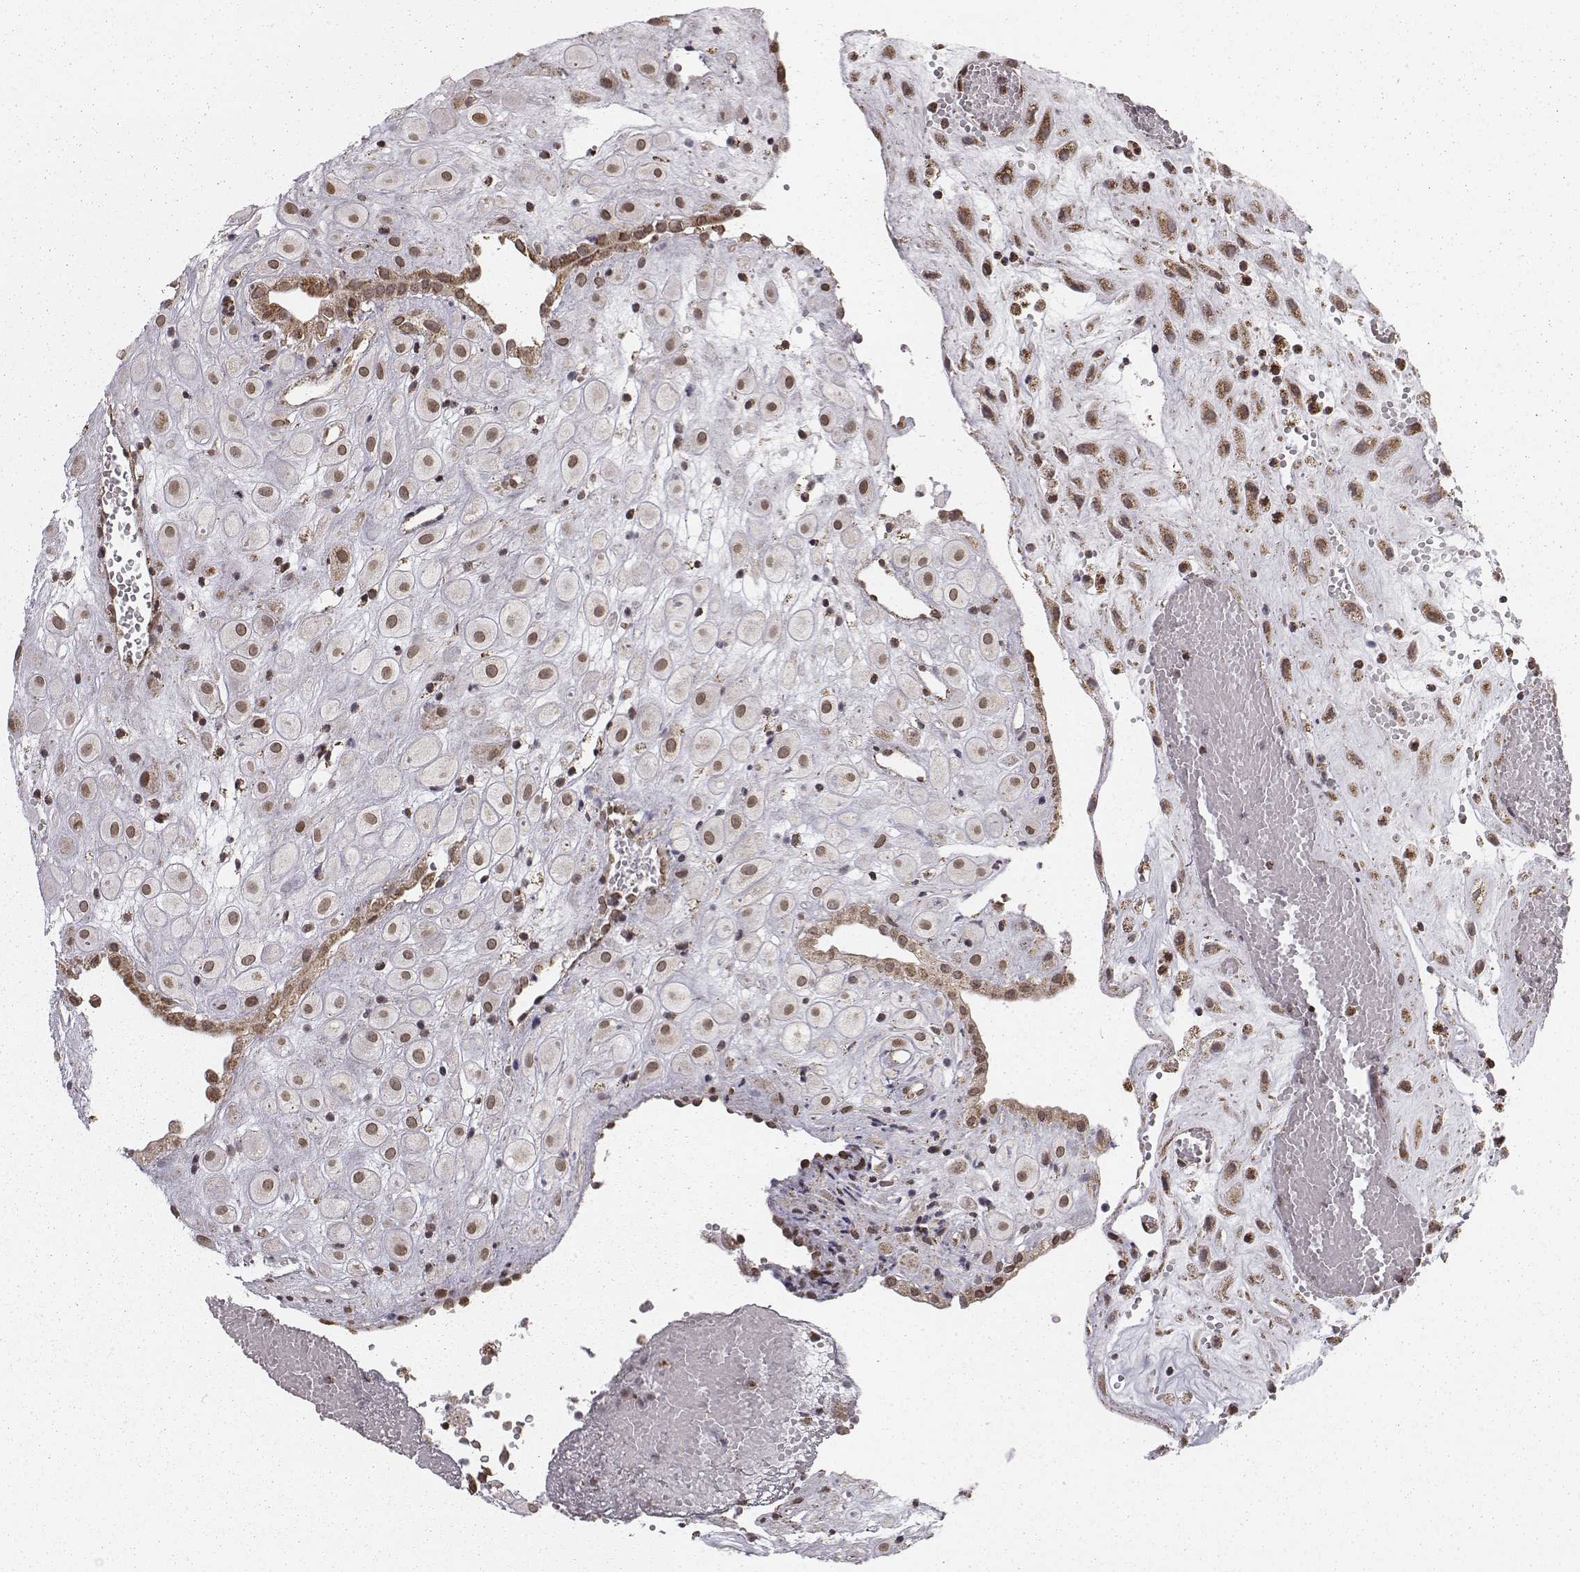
{"staining": {"intensity": "moderate", "quantity": "25%-75%", "location": "cytoplasmic/membranous,nuclear"}, "tissue": "placenta", "cell_type": "Decidual cells", "image_type": "normal", "snomed": [{"axis": "morphology", "description": "Normal tissue, NOS"}, {"axis": "topography", "description": "Placenta"}], "caption": "High-magnification brightfield microscopy of unremarkable placenta stained with DAB (brown) and counterstained with hematoxylin (blue). decidual cells exhibit moderate cytoplasmic/membranous,nuclear positivity is present in about25%-75% of cells.", "gene": "ACOT2", "patient": {"sex": "female", "age": 24}}